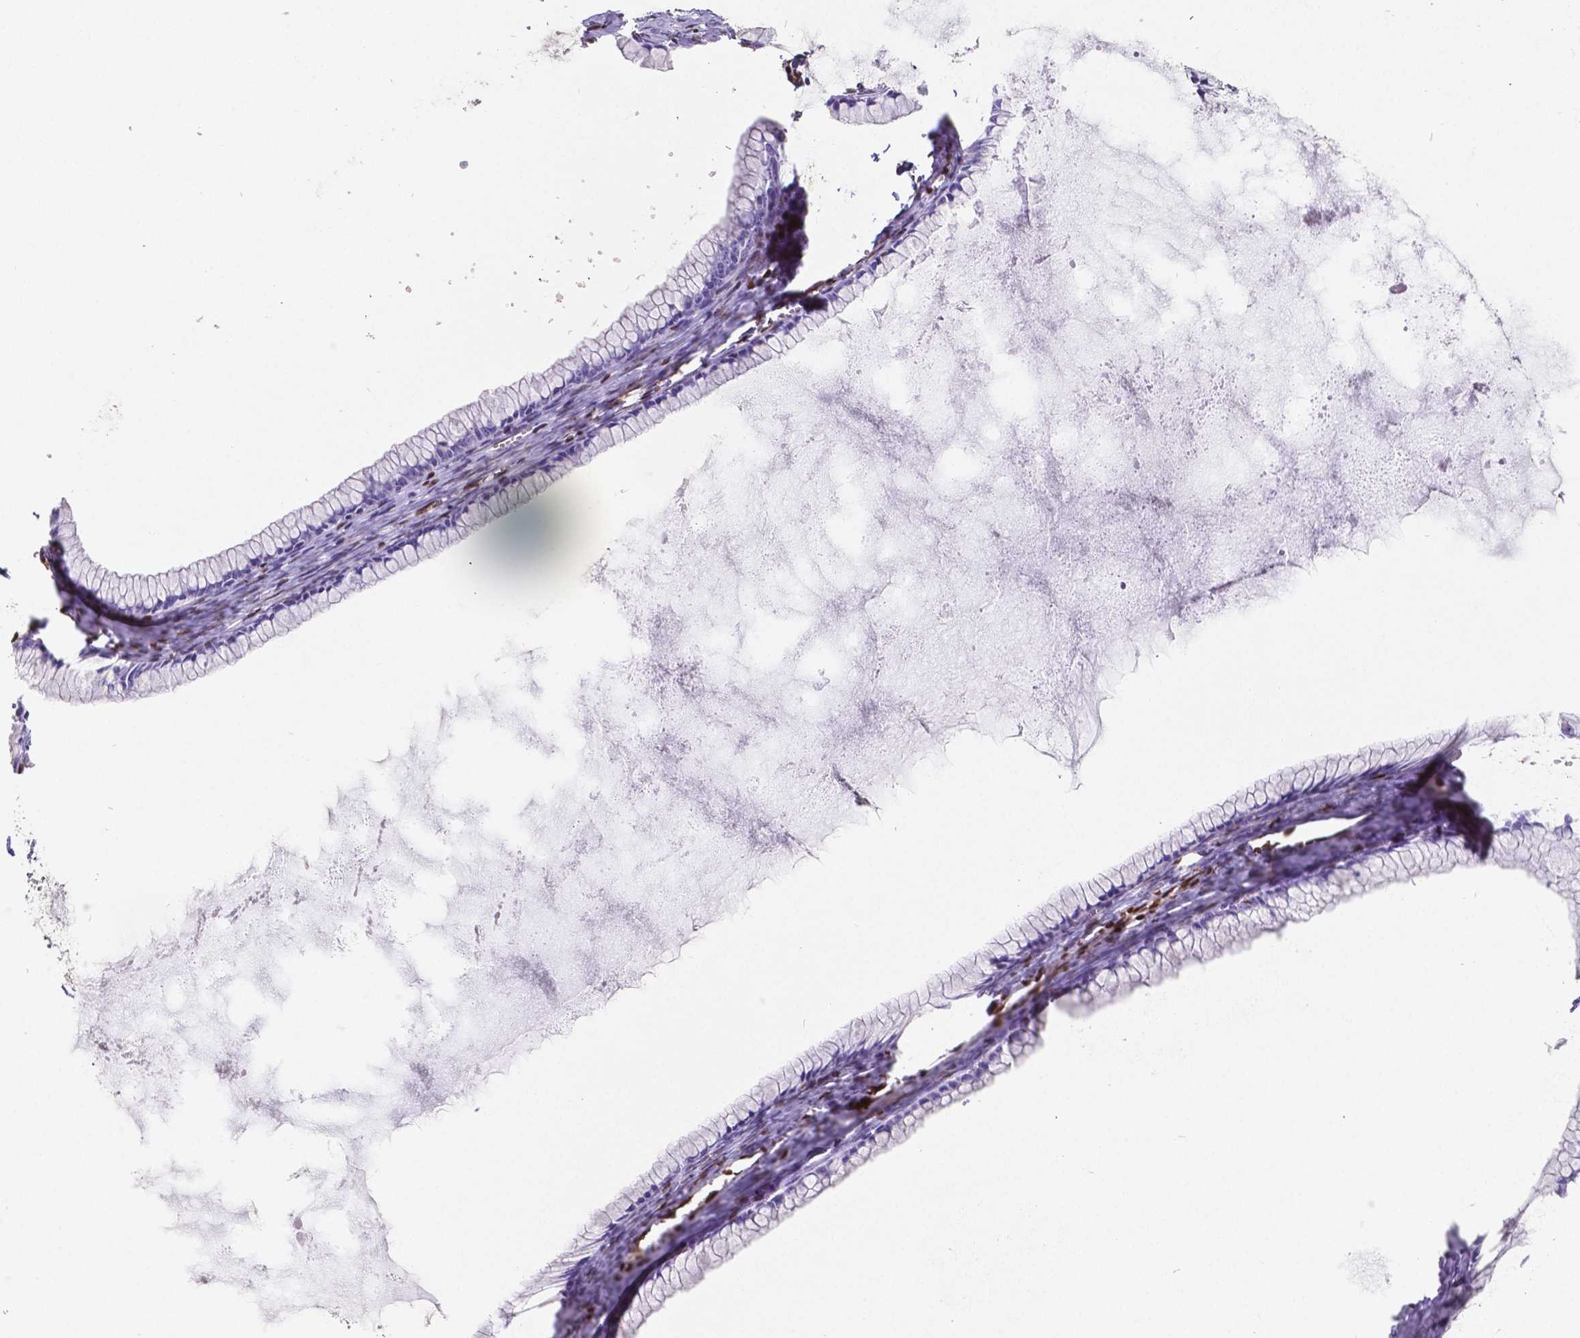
{"staining": {"intensity": "negative", "quantity": "none", "location": "none"}, "tissue": "ovarian cancer", "cell_type": "Tumor cells", "image_type": "cancer", "snomed": [{"axis": "morphology", "description": "Cystadenocarcinoma, mucinous, NOS"}, {"axis": "topography", "description": "Ovary"}], "caption": "Immunohistochemistry of ovarian cancer demonstrates no positivity in tumor cells.", "gene": "MEF2C", "patient": {"sex": "female", "age": 41}}